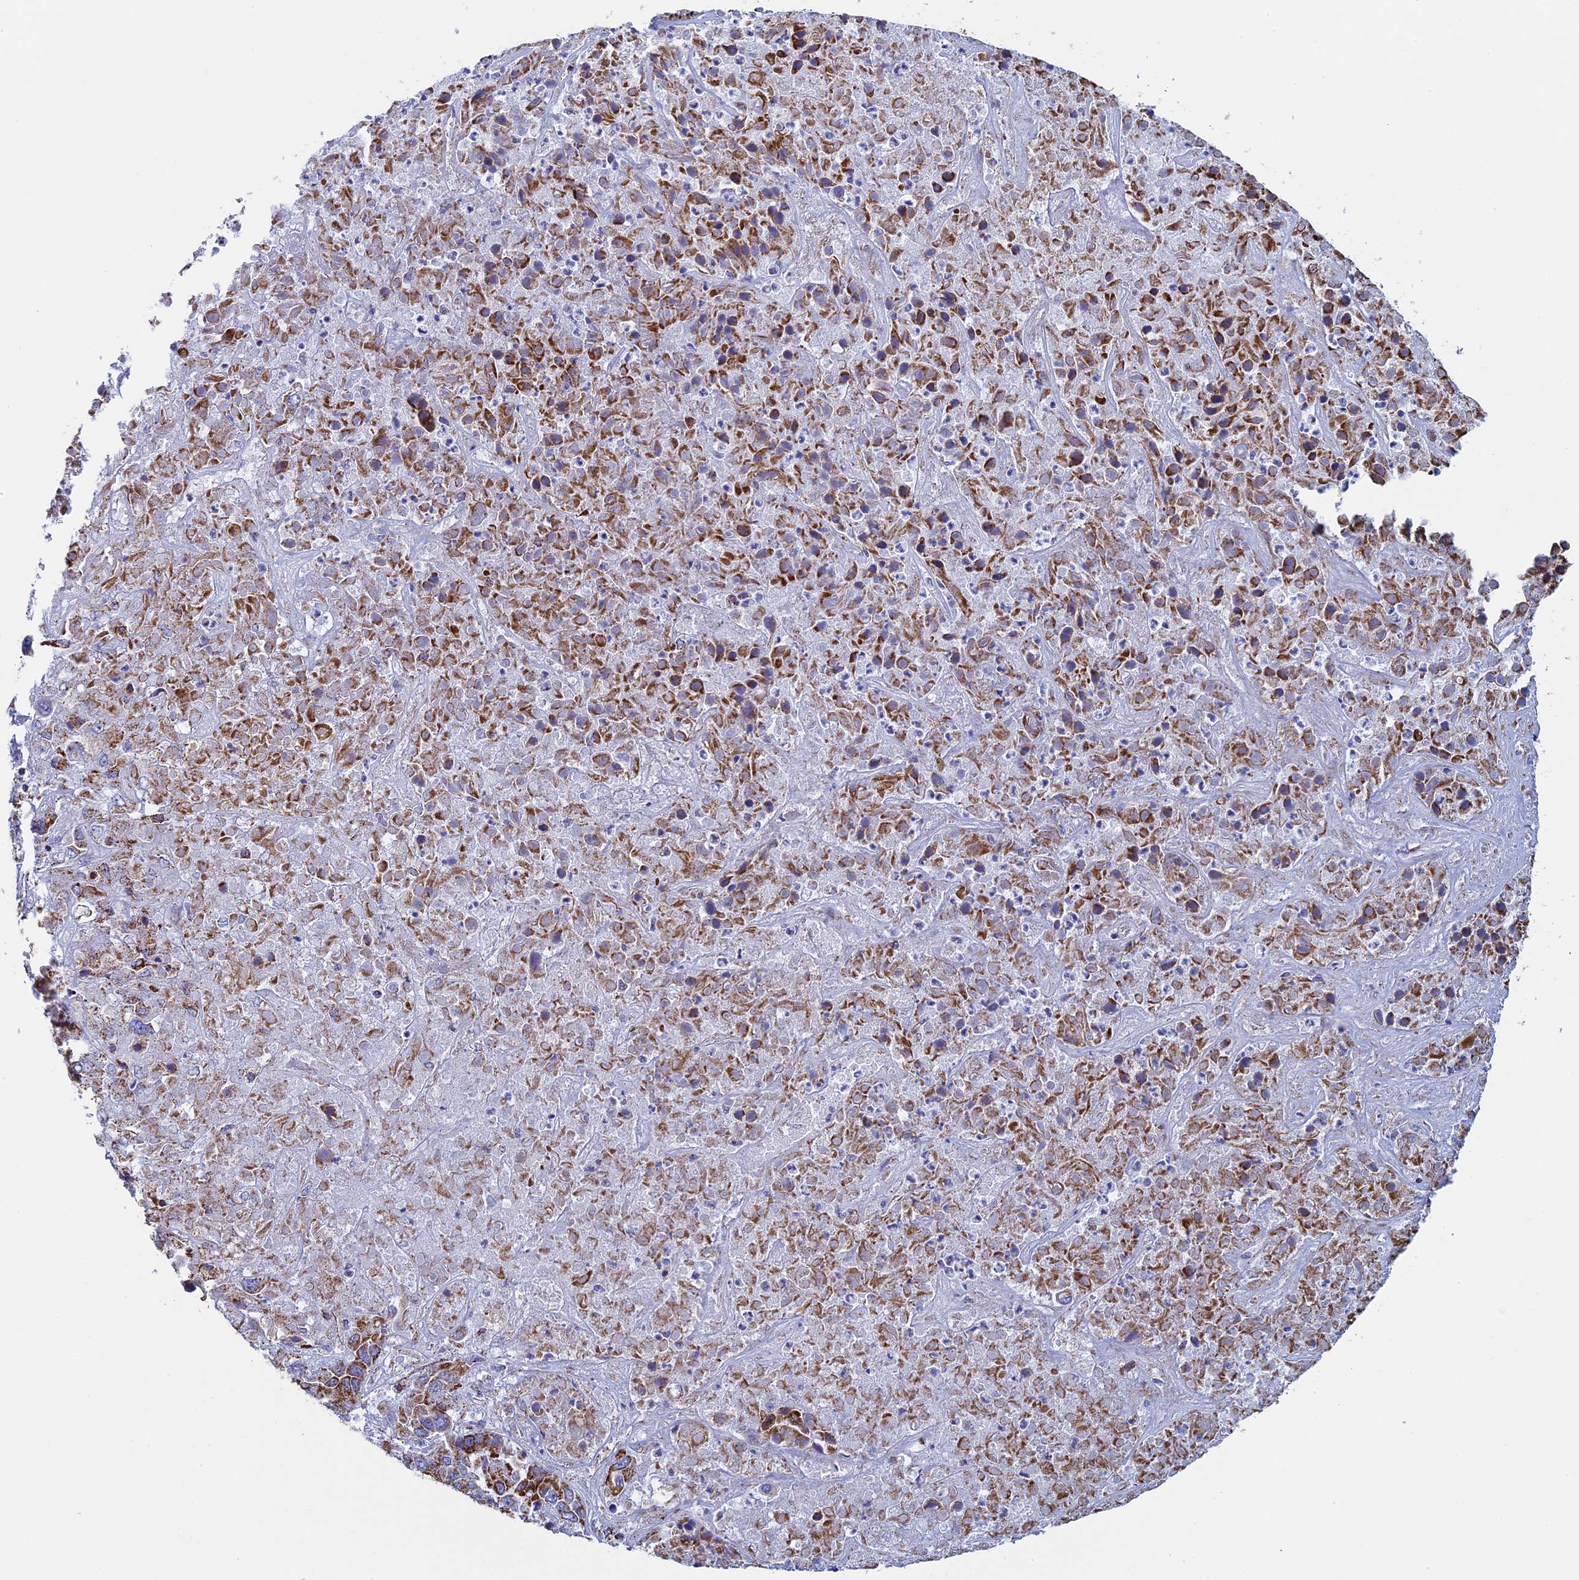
{"staining": {"intensity": "moderate", "quantity": ">75%", "location": "cytoplasmic/membranous"}, "tissue": "liver cancer", "cell_type": "Tumor cells", "image_type": "cancer", "snomed": [{"axis": "morphology", "description": "Cholangiocarcinoma"}, {"axis": "topography", "description": "Liver"}], "caption": "Tumor cells display medium levels of moderate cytoplasmic/membranous positivity in approximately >75% of cells in human liver cholangiocarcinoma. The protein of interest is shown in brown color, while the nuclei are stained blue.", "gene": "UQCRFS1", "patient": {"sex": "female", "age": 52}}